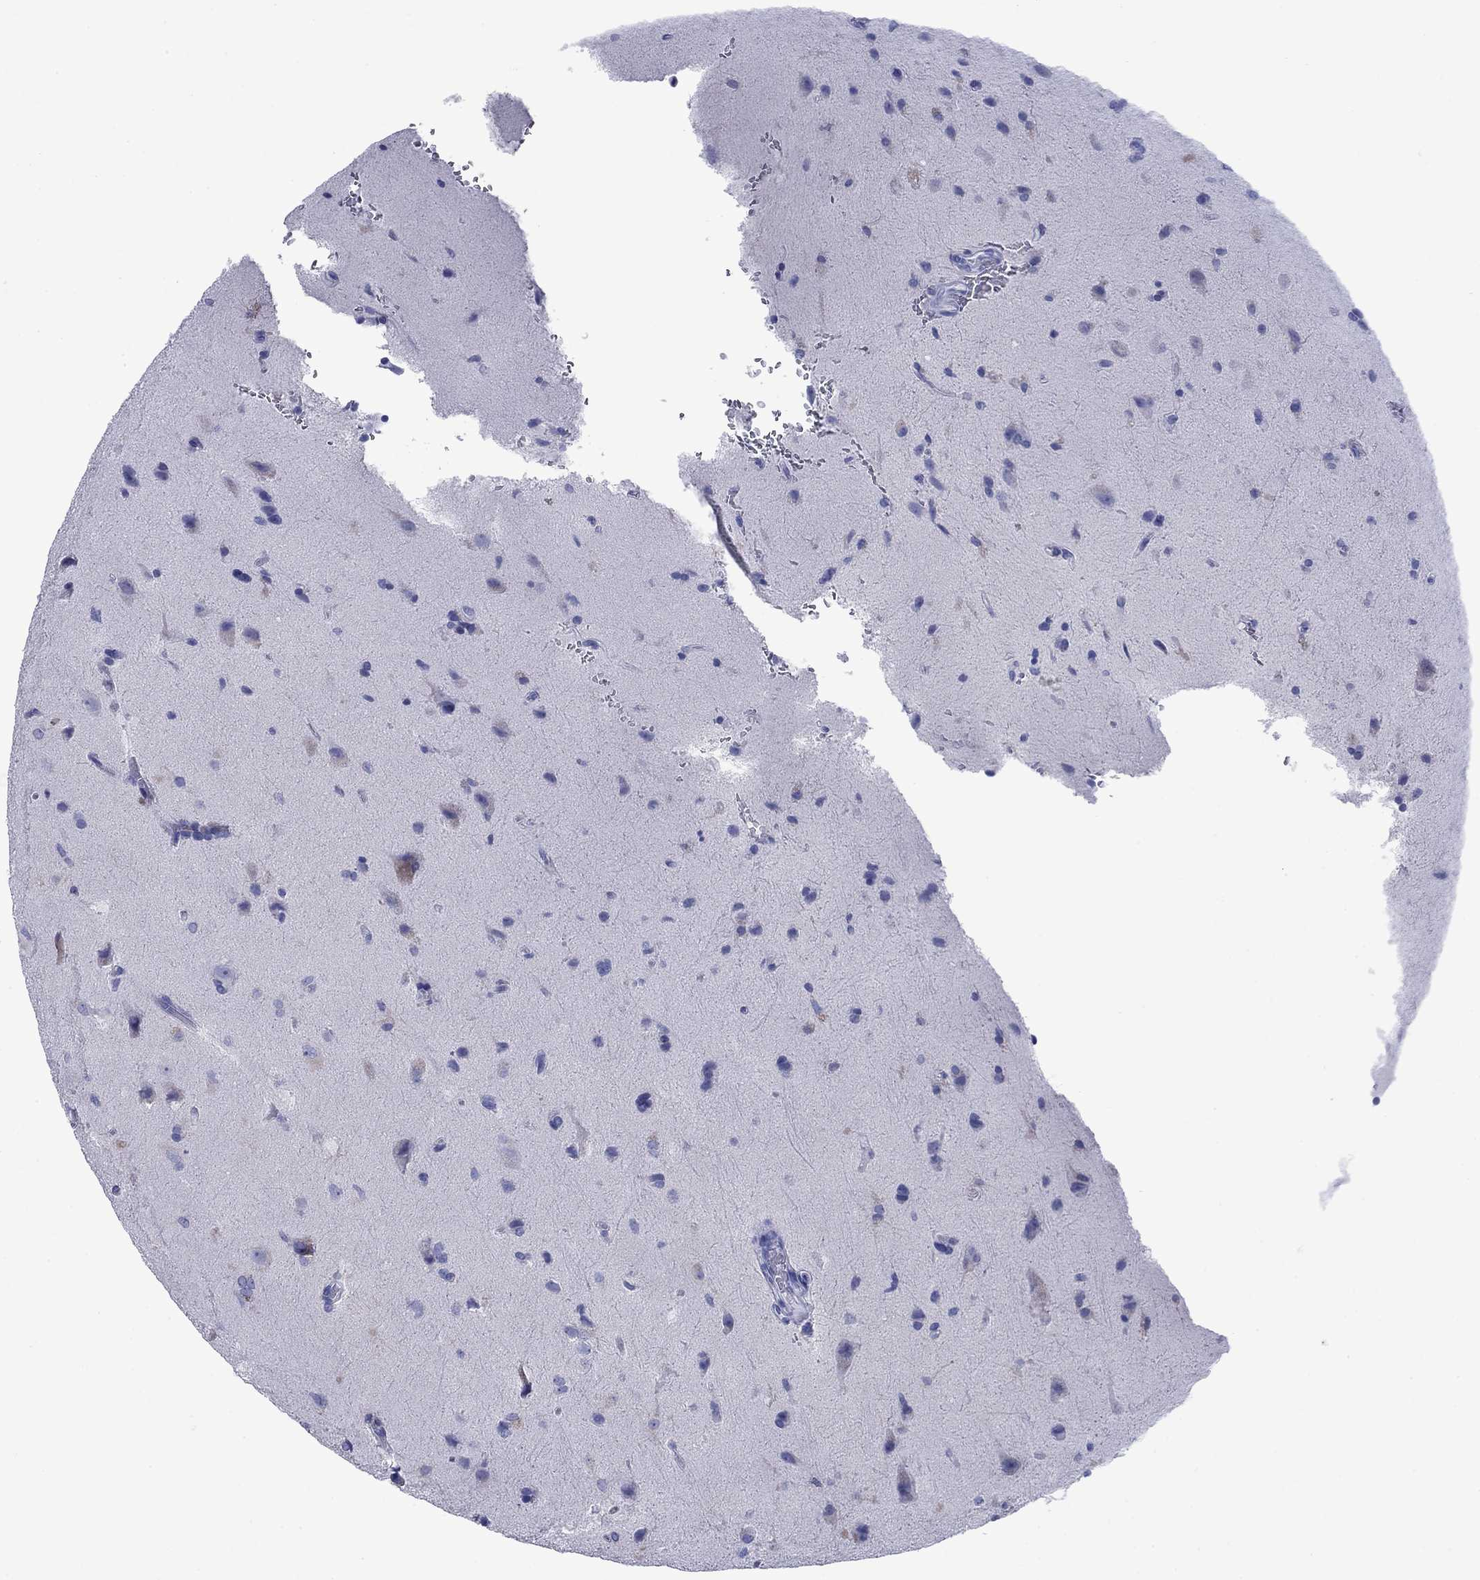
{"staining": {"intensity": "negative", "quantity": "none", "location": "none"}, "tissue": "glioma", "cell_type": "Tumor cells", "image_type": "cancer", "snomed": [{"axis": "morphology", "description": "Glioma, malignant, Low grade"}, {"axis": "topography", "description": "Brain"}], "caption": "Immunohistochemistry (IHC) histopathology image of human malignant glioma (low-grade) stained for a protein (brown), which shows no staining in tumor cells. (Stains: DAB immunohistochemistry with hematoxylin counter stain, Microscopy: brightfield microscopy at high magnification).", "gene": "GIP", "patient": {"sex": "male", "age": 58}}